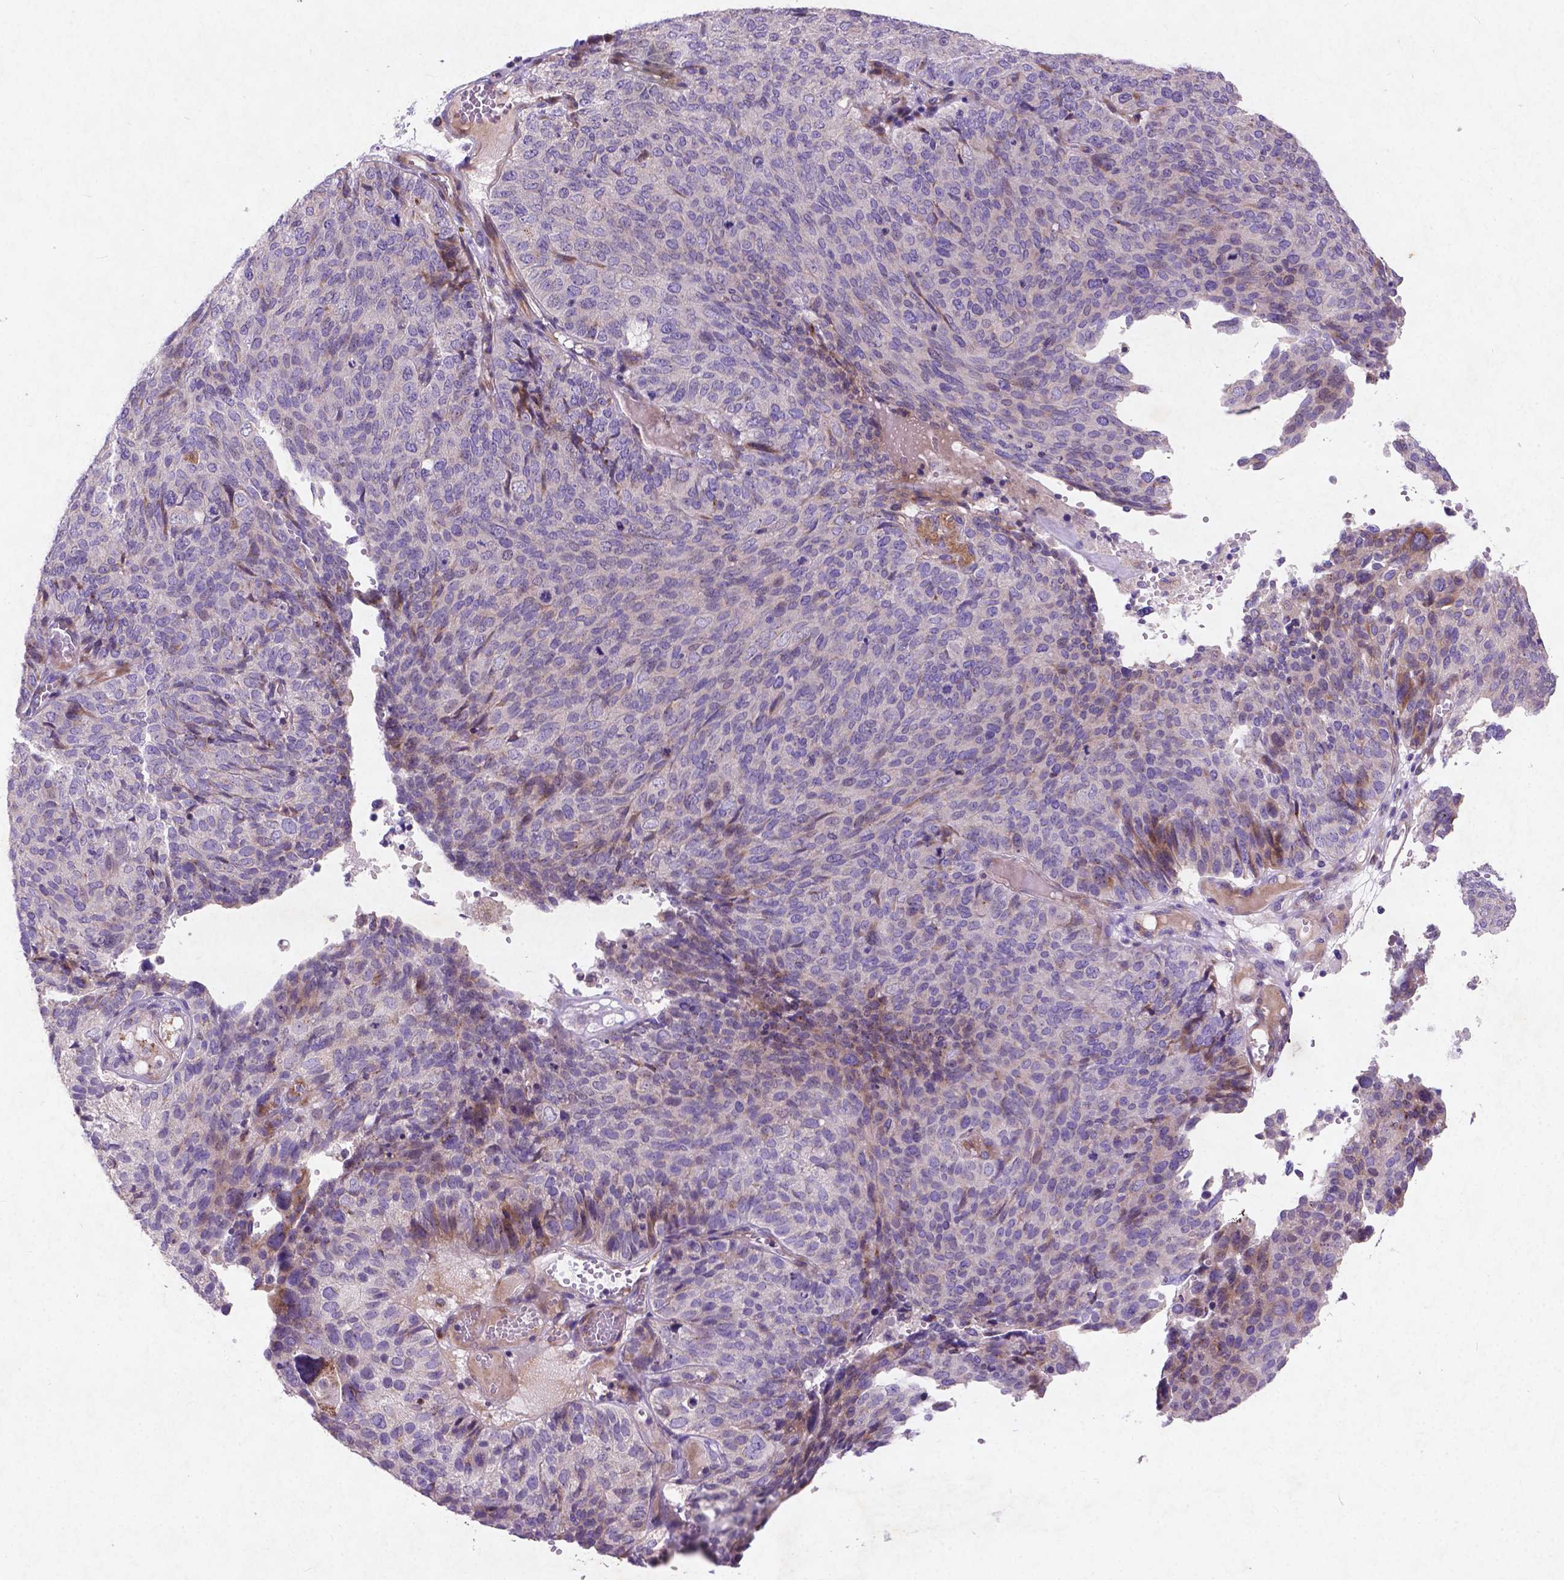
{"staining": {"intensity": "negative", "quantity": "none", "location": "none"}, "tissue": "ovarian cancer", "cell_type": "Tumor cells", "image_type": "cancer", "snomed": [{"axis": "morphology", "description": "Carcinoma, endometroid"}, {"axis": "topography", "description": "Ovary"}], "caption": "This photomicrograph is of ovarian cancer (endometroid carcinoma) stained with immunohistochemistry (IHC) to label a protein in brown with the nuclei are counter-stained blue. There is no staining in tumor cells. (IHC, brightfield microscopy, high magnification).", "gene": "ATG4D", "patient": {"sex": "female", "age": 58}}